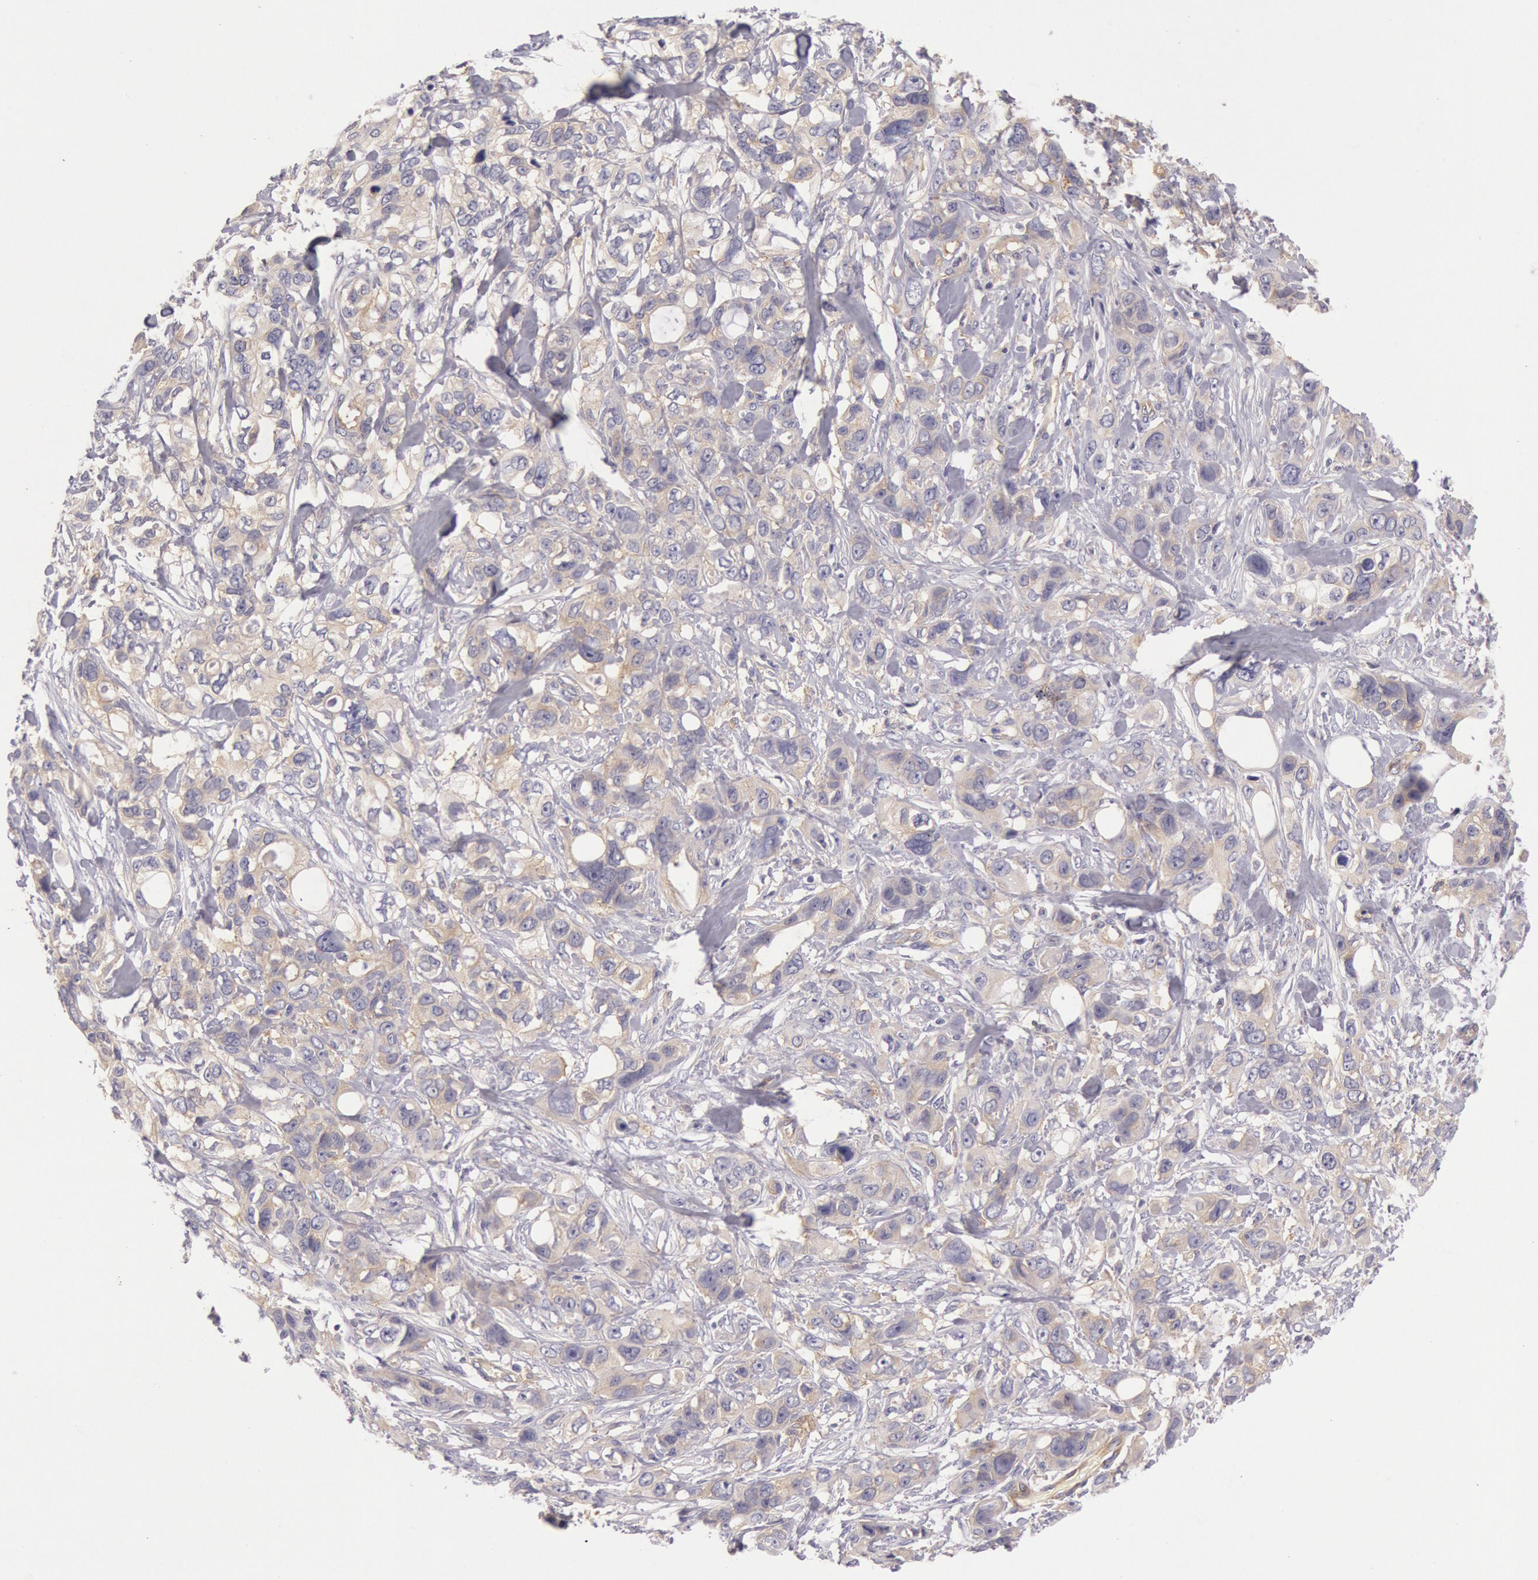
{"staining": {"intensity": "weak", "quantity": "25%-75%", "location": "cytoplasmic/membranous"}, "tissue": "stomach cancer", "cell_type": "Tumor cells", "image_type": "cancer", "snomed": [{"axis": "morphology", "description": "Adenocarcinoma, NOS"}, {"axis": "topography", "description": "Stomach, upper"}], "caption": "Weak cytoplasmic/membranous protein staining is seen in about 25%-75% of tumor cells in stomach cancer (adenocarcinoma). (DAB IHC with brightfield microscopy, high magnification).", "gene": "MYO5A", "patient": {"sex": "male", "age": 47}}